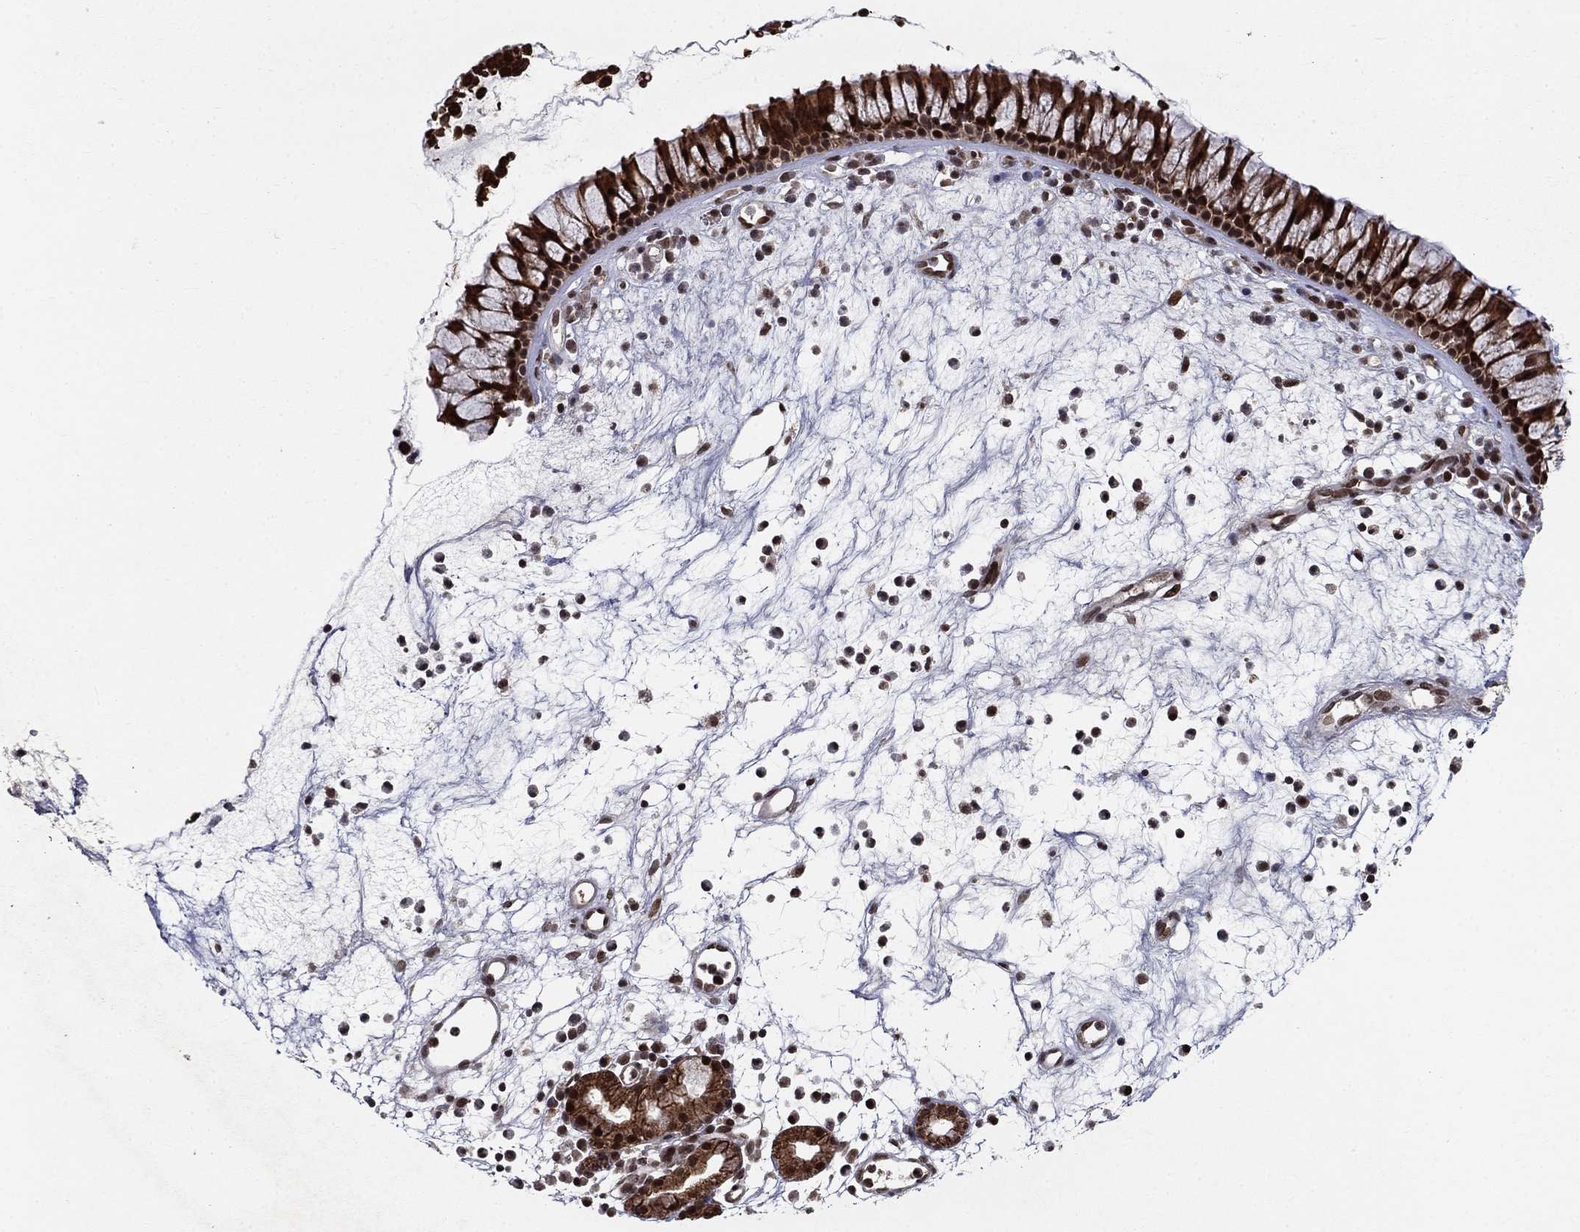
{"staining": {"intensity": "strong", "quantity": "25%-75%", "location": "cytoplasmic/membranous,nuclear"}, "tissue": "nasopharynx", "cell_type": "Respiratory epithelial cells", "image_type": "normal", "snomed": [{"axis": "morphology", "description": "Normal tissue, NOS"}, {"axis": "topography", "description": "Nasopharynx"}], "caption": "Protein analysis of normal nasopharynx demonstrates strong cytoplasmic/membranous,nuclear positivity in about 25%-75% of respiratory epithelial cells. Immunohistochemistry stains the protein in brown and the nuclei are stained blue.", "gene": "CDCA7L", "patient": {"sex": "male", "age": 77}}